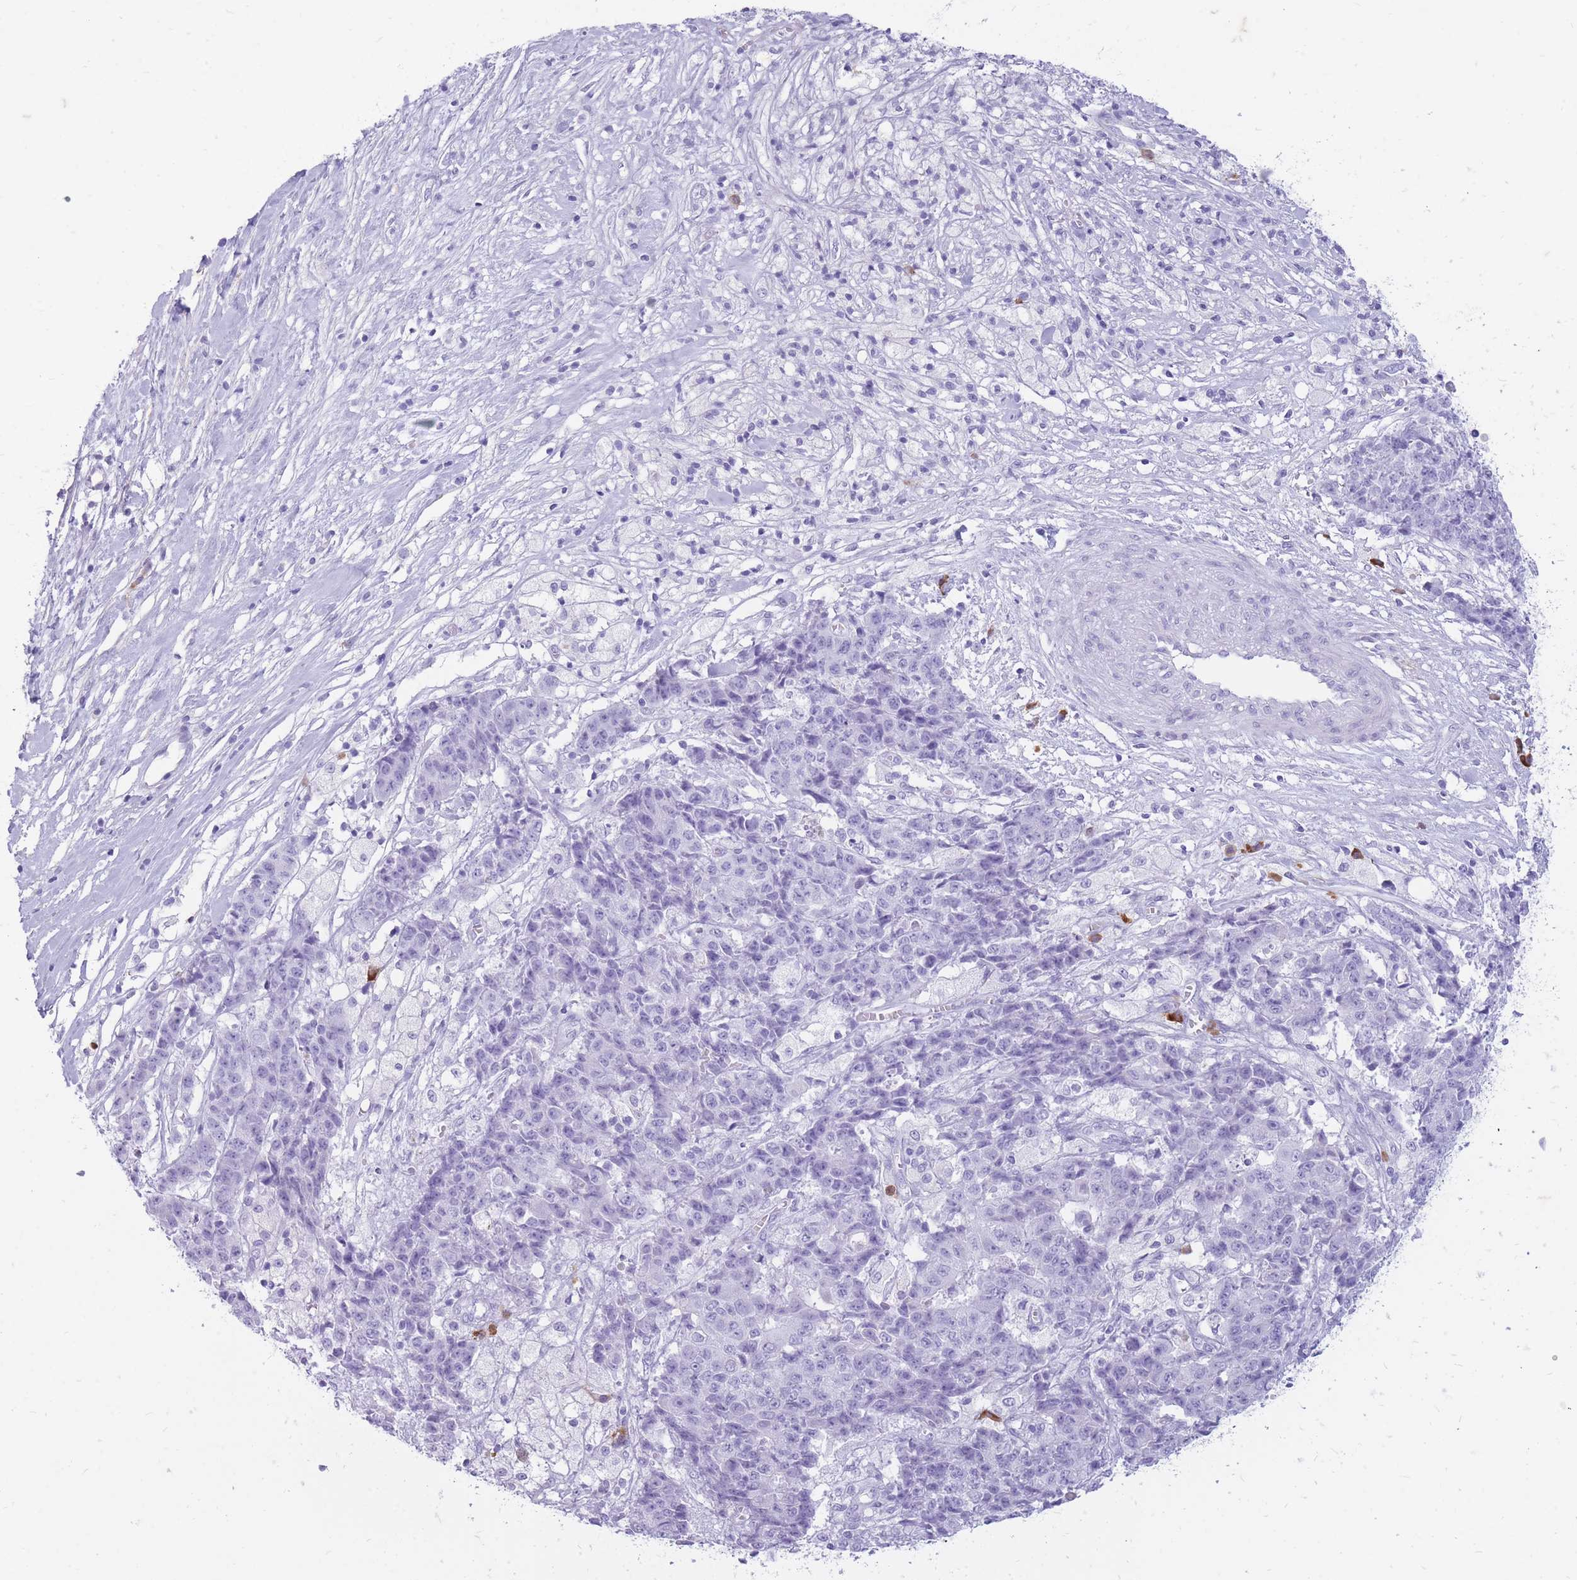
{"staining": {"intensity": "negative", "quantity": "none", "location": "none"}, "tissue": "ovarian cancer", "cell_type": "Tumor cells", "image_type": "cancer", "snomed": [{"axis": "morphology", "description": "Carcinoma, endometroid"}, {"axis": "topography", "description": "Ovary"}], "caption": "Immunohistochemistry (IHC) of human ovarian endometroid carcinoma exhibits no expression in tumor cells.", "gene": "ZFP37", "patient": {"sex": "female", "age": 42}}